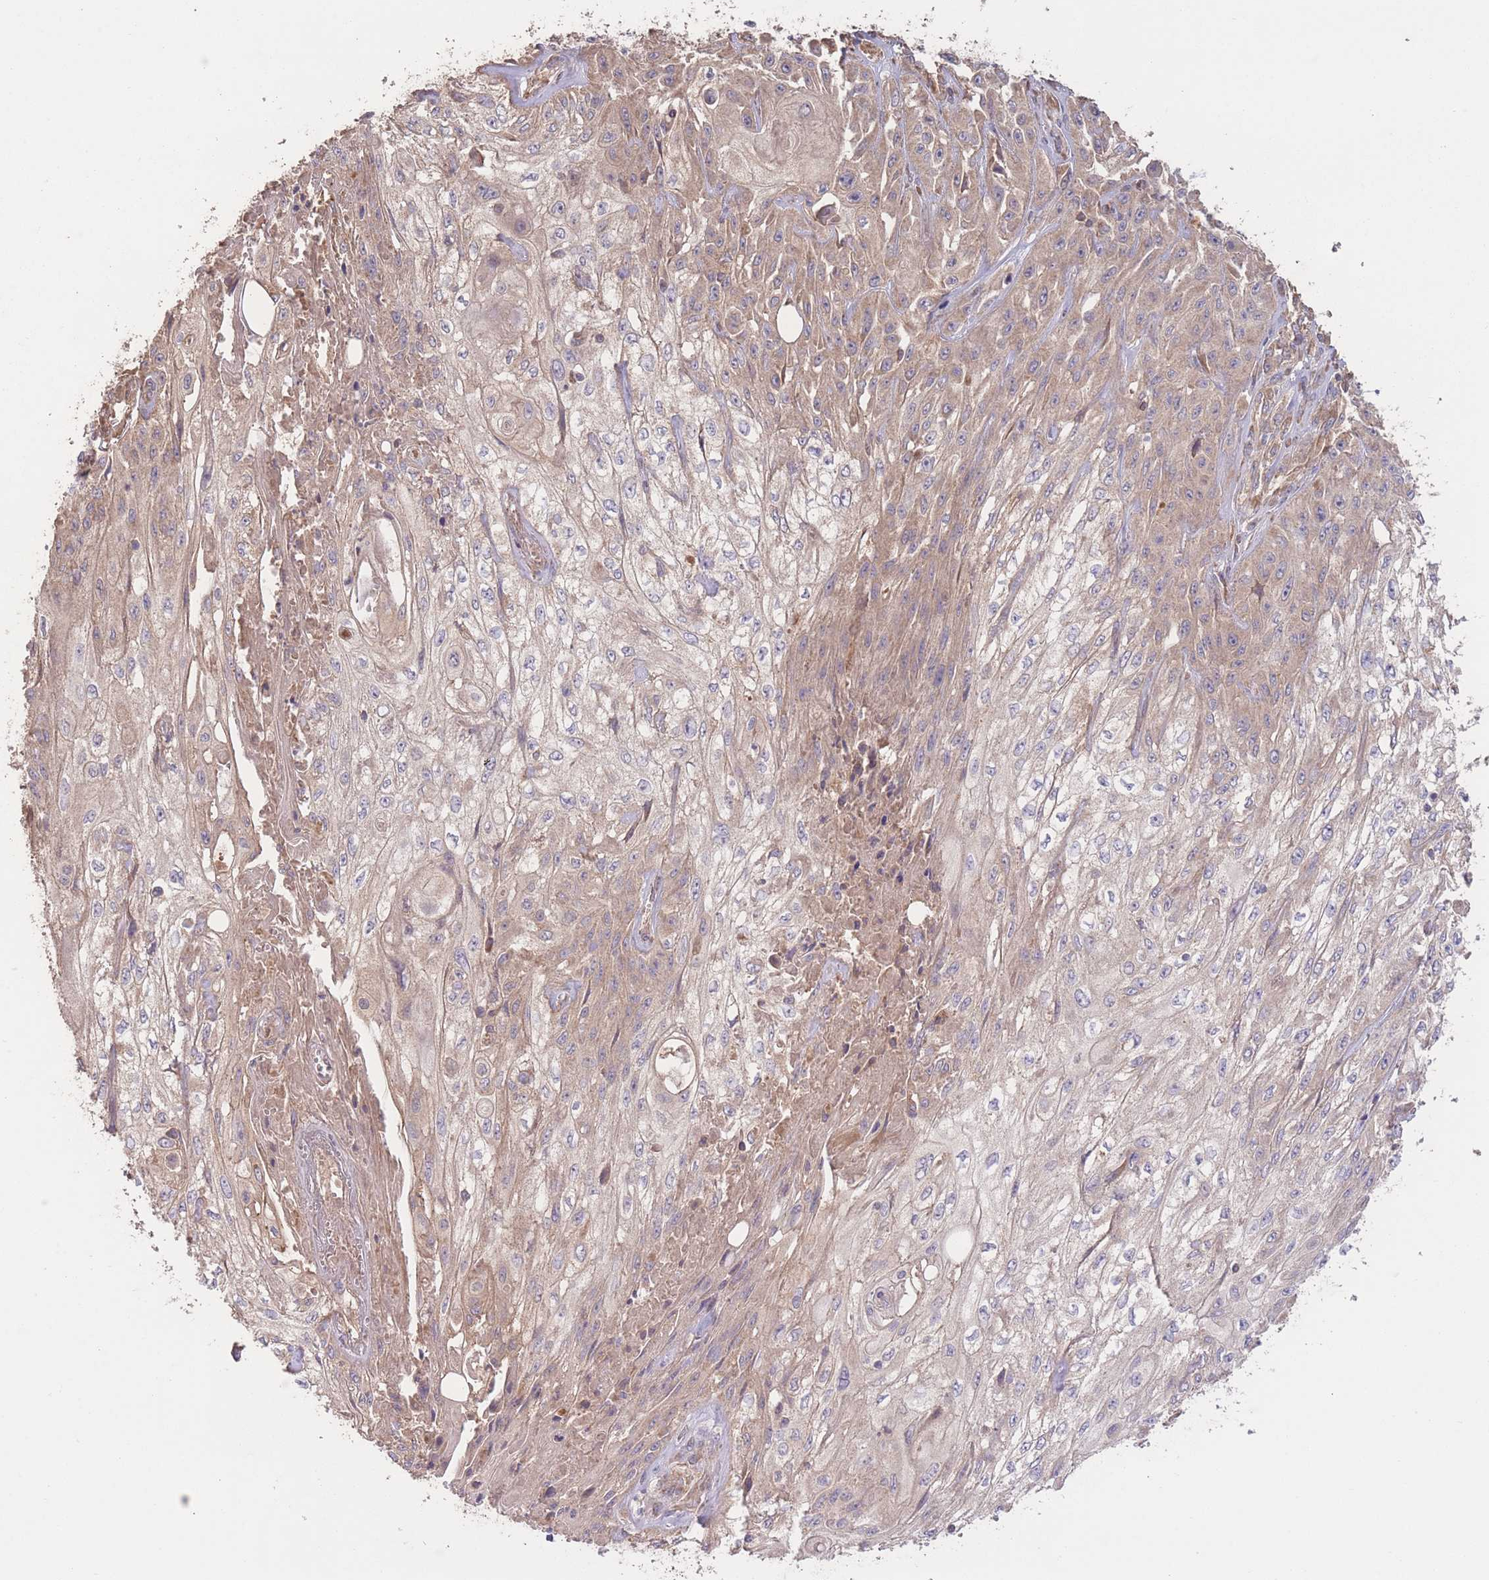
{"staining": {"intensity": "weak", "quantity": ">75%", "location": "cytoplasmic/membranous"}, "tissue": "skin cancer", "cell_type": "Tumor cells", "image_type": "cancer", "snomed": [{"axis": "morphology", "description": "Squamous cell carcinoma, NOS"}, {"axis": "morphology", "description": "Squamous cell carcinoma, metastatic, NOS"}, {"axis": "topography", "description": "Skin"}, {"axis": "topography", "description": "Lymph node"}], "caption": "A low amount of weak cytoplasmic/membranous staining is identified in approximately >75% of tumor cells in skin cancer tissue. (DAB (3,3'-diaminobenzidine) IHC with brightfield microscopy, high magnification).", "gene": "EEF1AKMT1", "patient": {"sex": "male", "age": 75}}